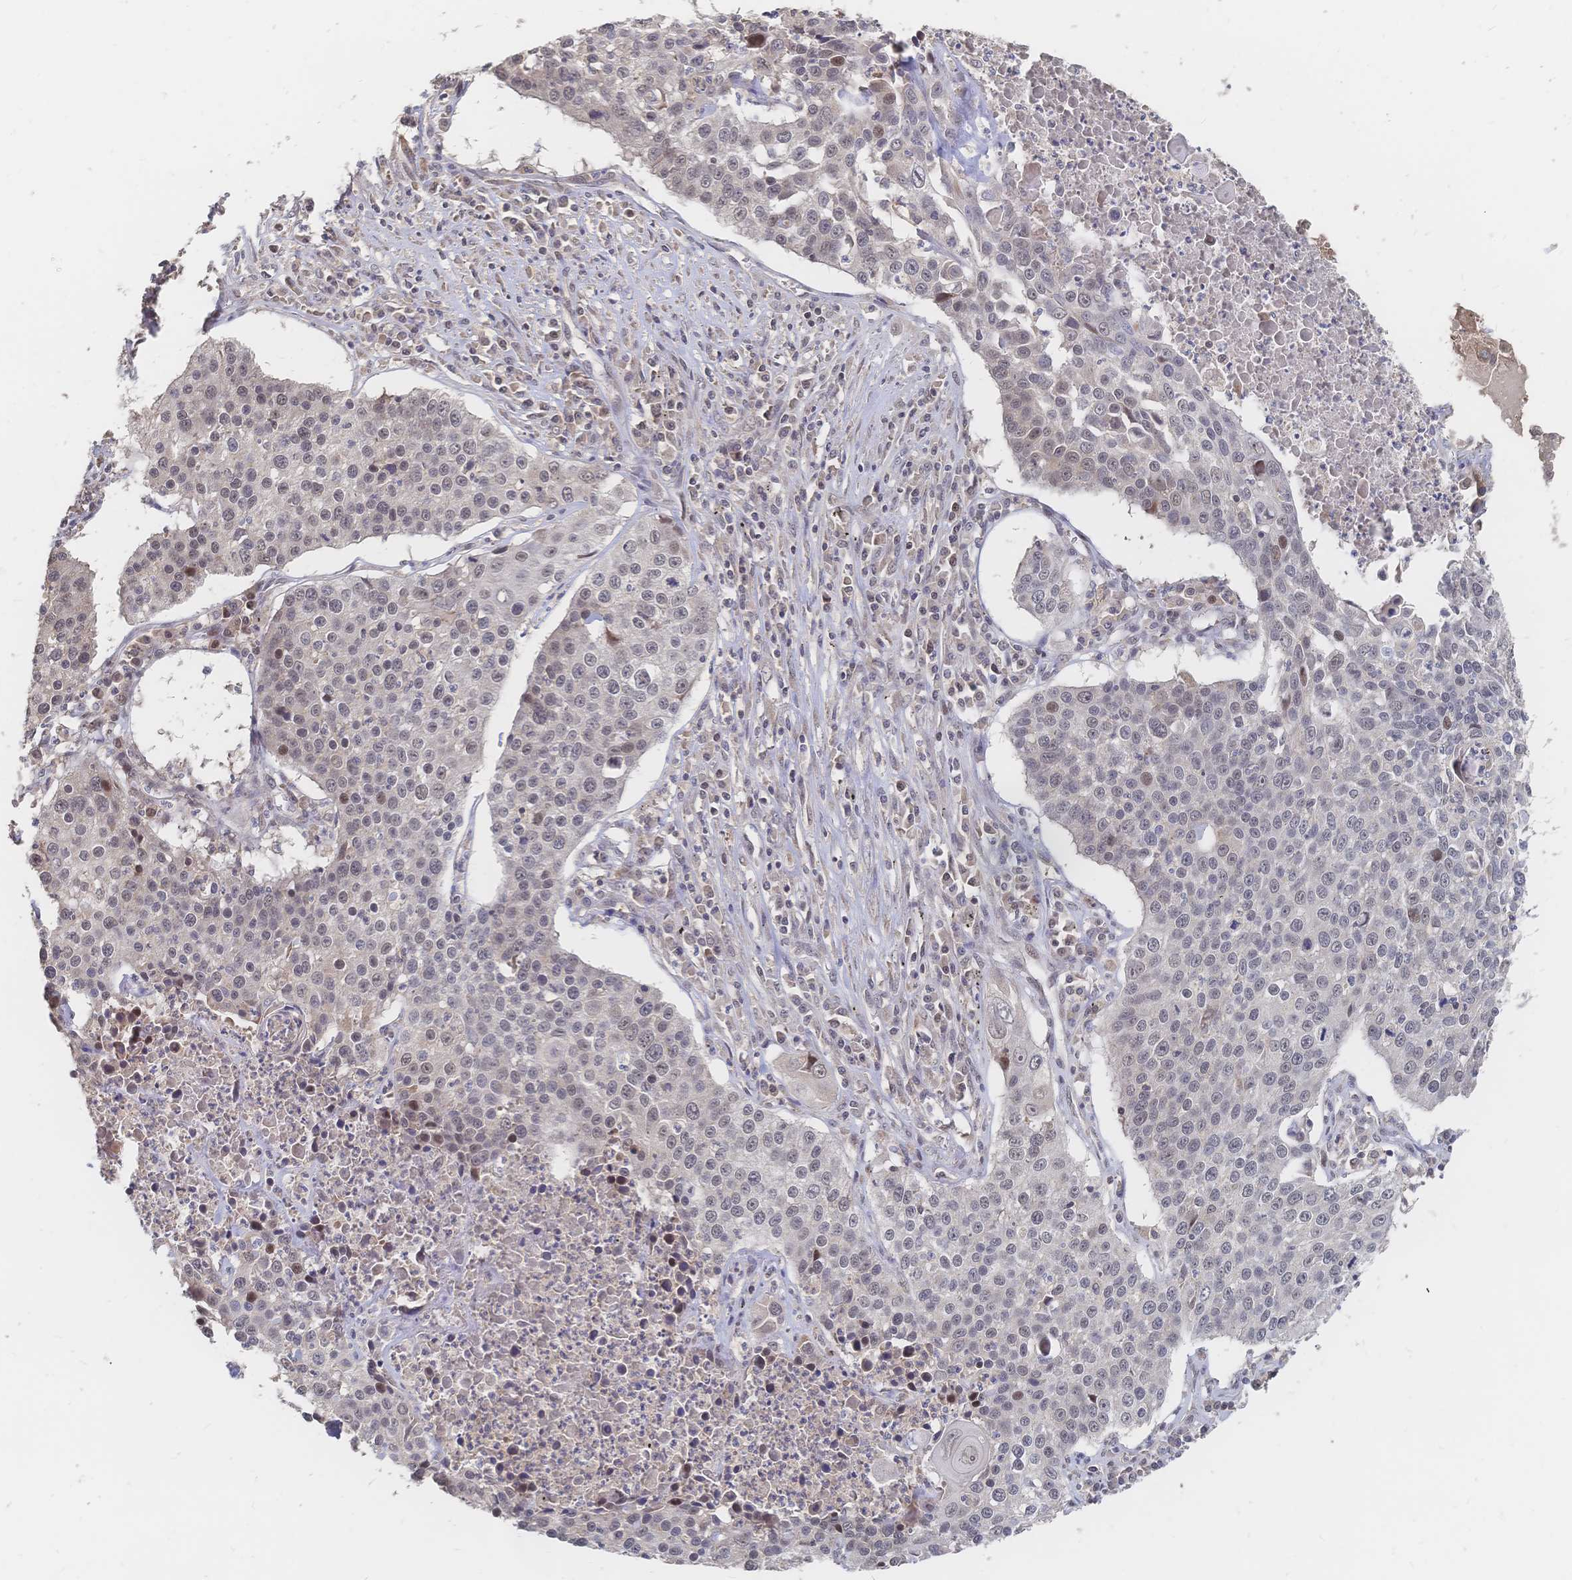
{"staining": {"intensity": "negative", "quantity": "none", "location": "none"}, "tissue": "lung cancer", "cell_type": "Tumor cells", "image_type": "cancer", "snomed": [{"axis": "morphology", "description": "Squamous cell carcinoma, NOS"}, {"axis": "morphology", "description": "Squamous cell carcinoma, metastatic, NOS"}, {"axis": "topography", "description": "Lung"}, {"axis": "topography", "description": "Pleura, NOS"}], "caption": "An image of human lung squamous cell carcinoma is negative for staining in tumor cells.", "gene": "LRP5", "patient": {"sex": "male", "age": 72}}